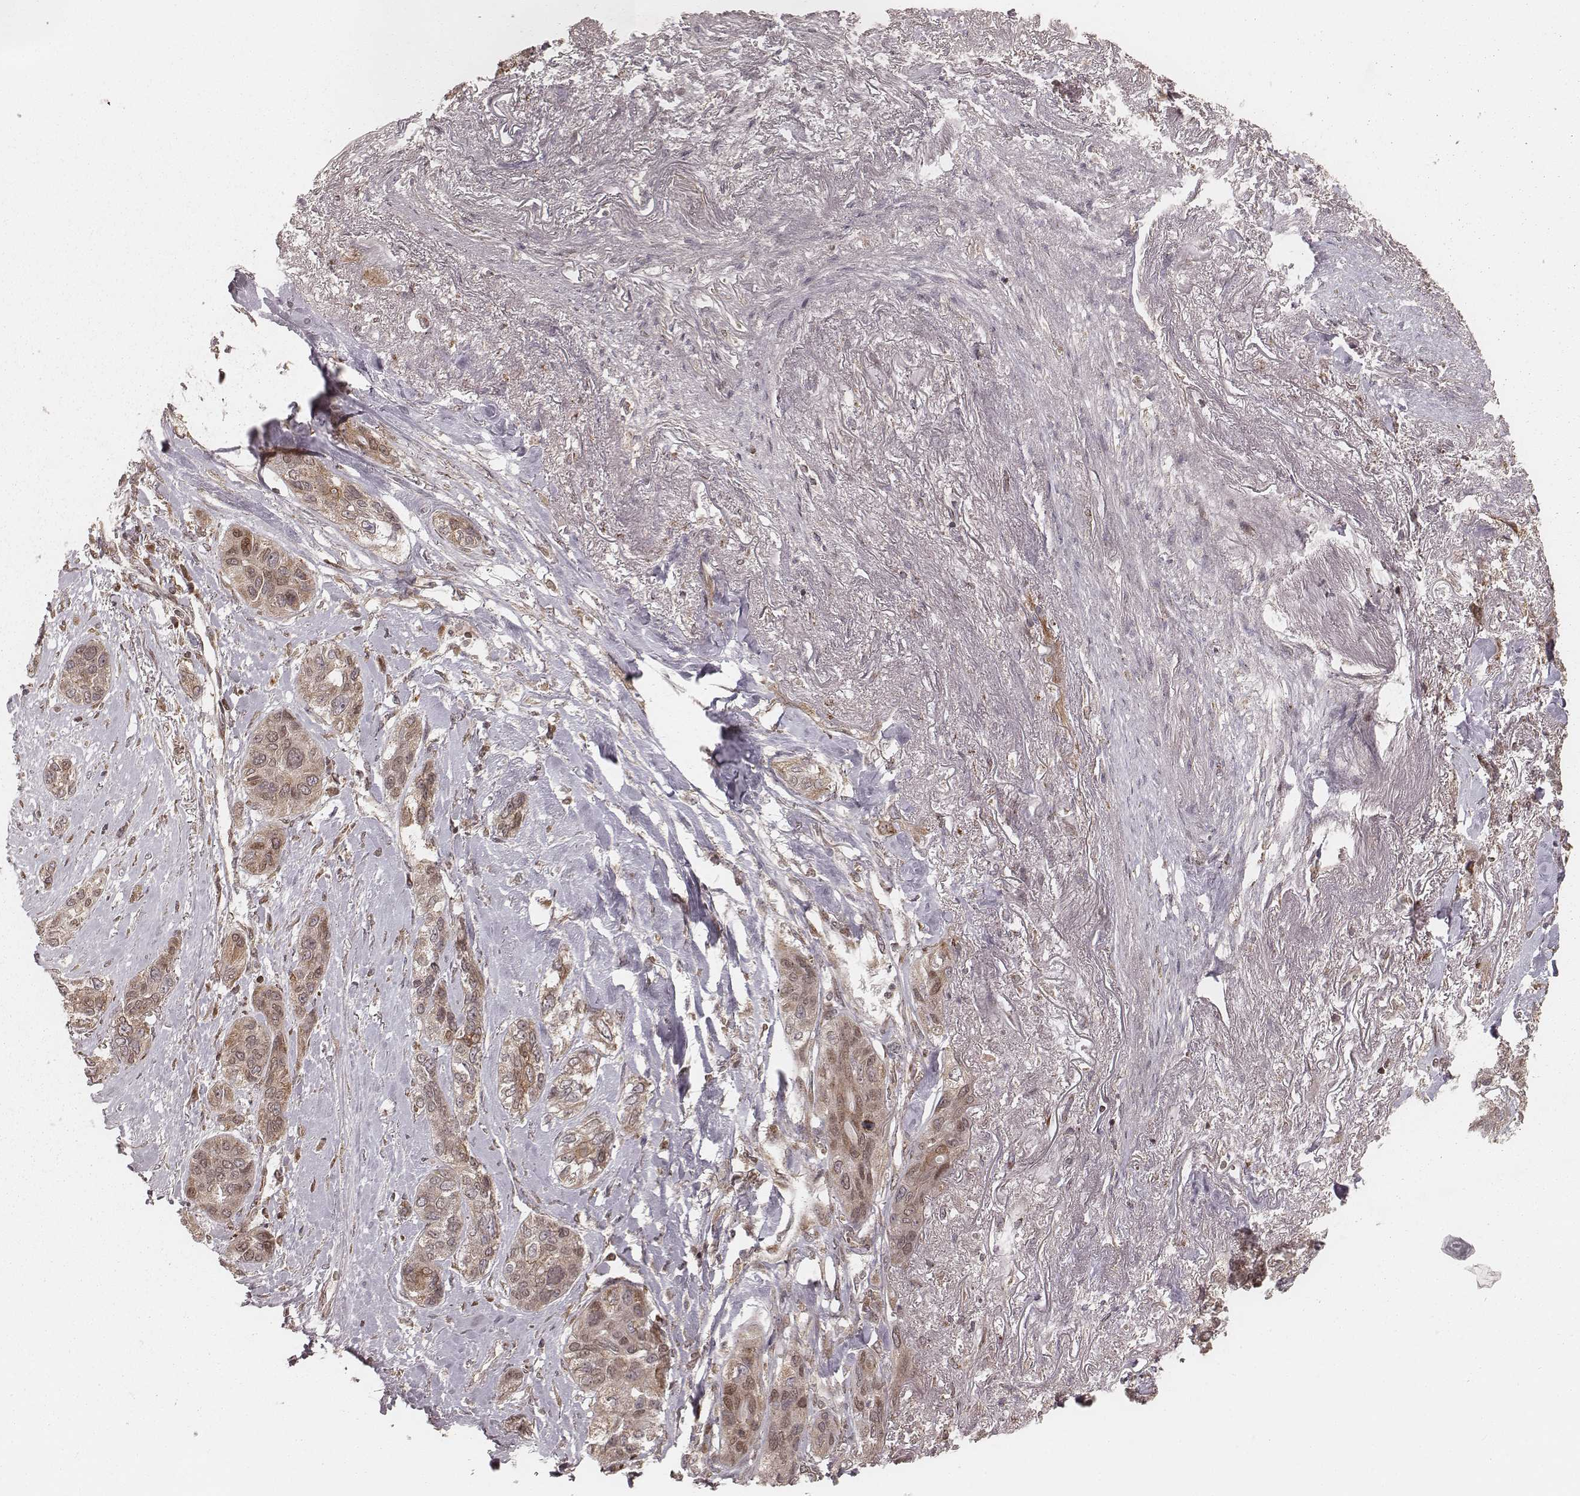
{"staining": {"intensity": "weak", "quantity": ">75%", "location": "cytoplasmic/membranous"}, "tissue": "lung cancer", "cell_type": "Tumor cells", "image_type": "cancer", "snomed": [{"axis": "morphology", "description": "Squamous cell carcinoma, NOS"}, {"axis": "topography", "description": "Lung"}], "caption": "Immunohistochemistry (IHC) staining of squamous cell carcinoma (lung), which reveals low levels of weak cytoplasmic/membranous expression in approximately >75% of tumor cells indicating weak cytoplasmic/membranous protein positivity. The staining was performed using DAB (brown) for protein detection and nuclei were counterstained in hematoxylin (blue).", "gene": "MYO19", "patient": {"sex": "female", "age": 70}}